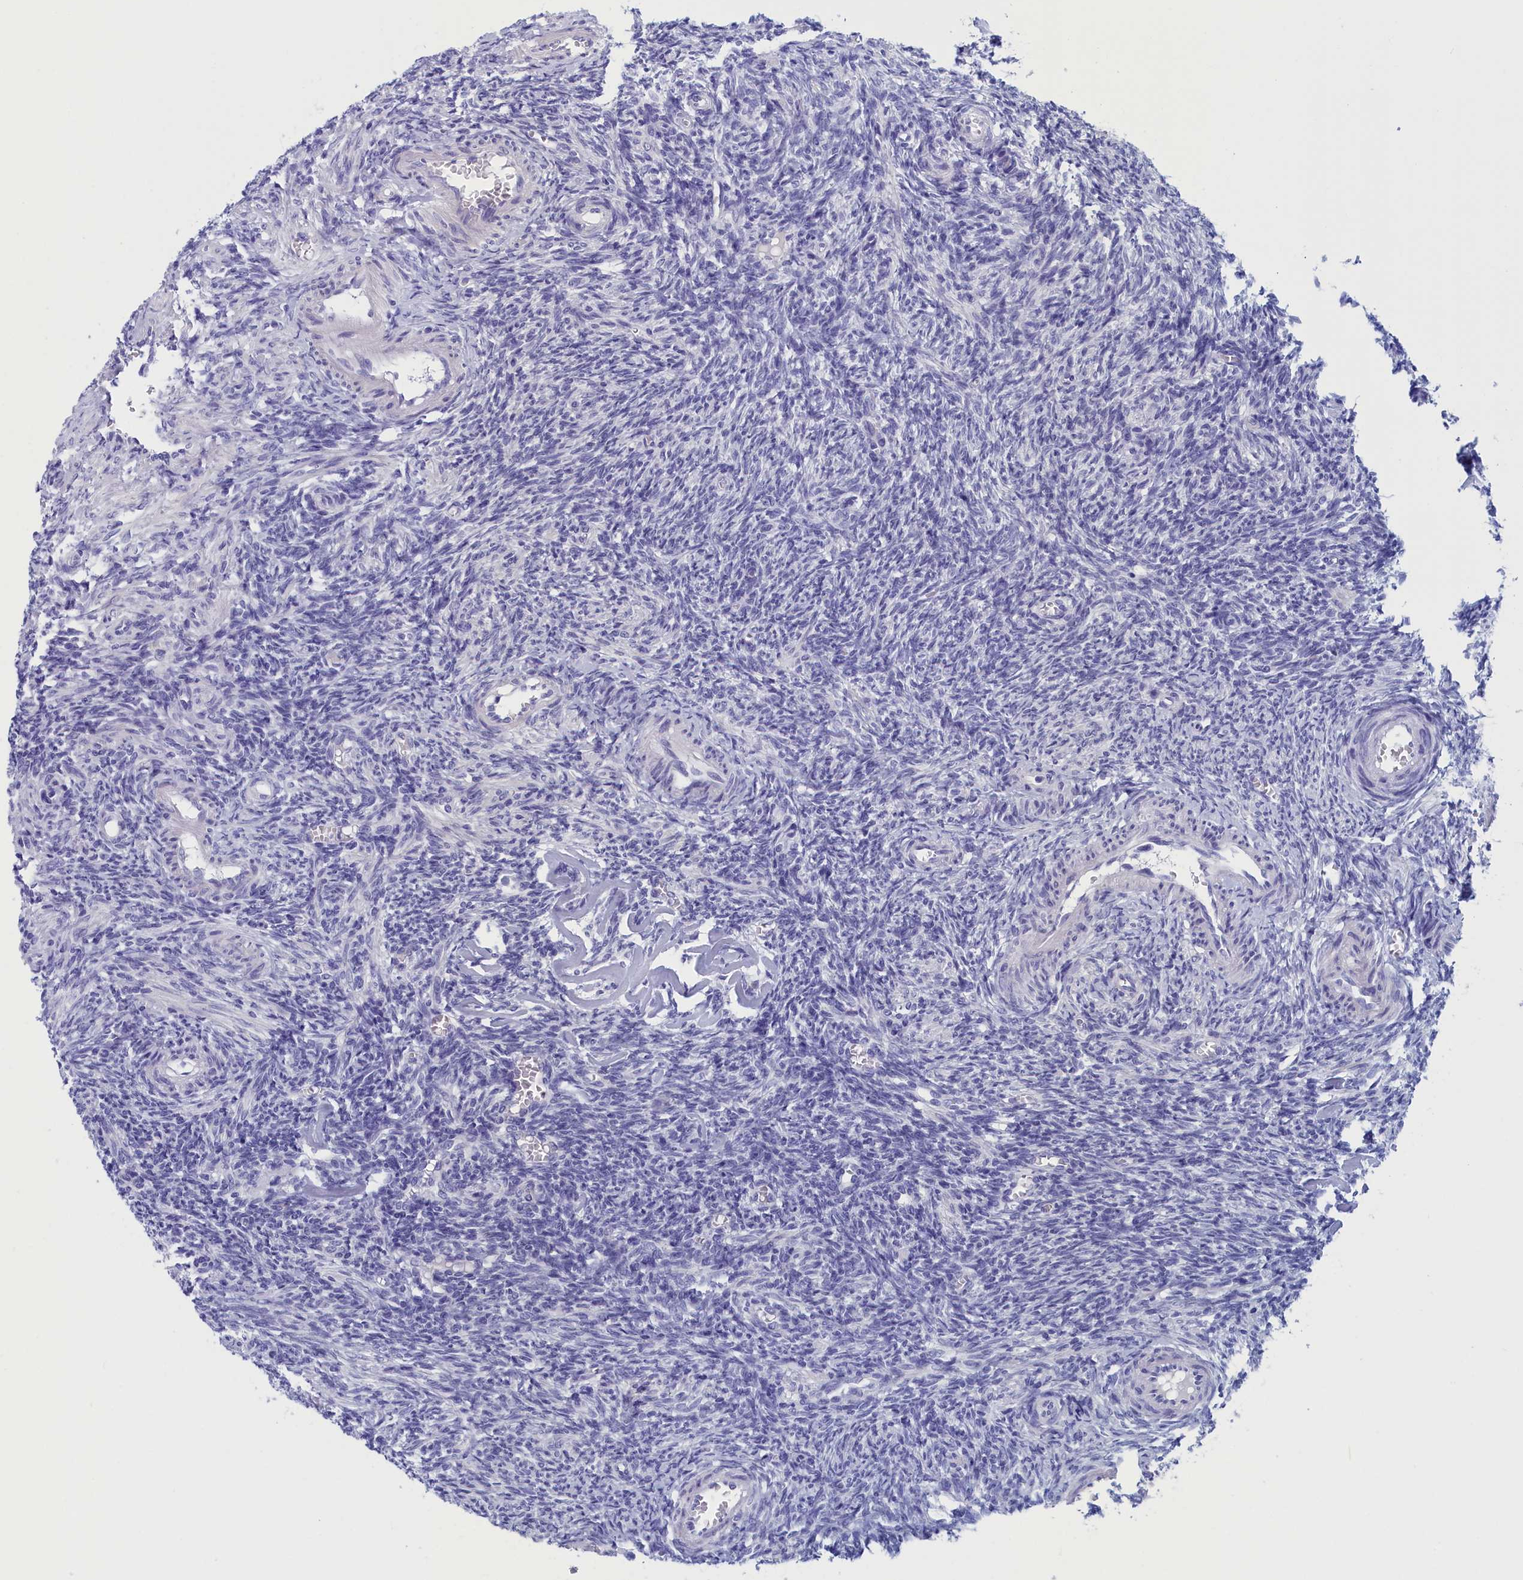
{"staining": {"intensity": "negative", "quantity": "none", "location": "none"}, "tissue": "ovary", "cell_type": "Follicle cells", "image_type": "normal", "snomed": [{"axis": "morphology", "description": "Normal tissue, NOS"}, {"axis": "topography", "description": "Ovary"}], "caption": "Immunohistochemical staining of unremarkable ovary displays no significant positivity in follicle cells. The staining is performed using DAB (3,3'-diaminobenzidine) brown chromogen with nuclei counter-stained in using hematoxylin.", "gene": "ANKRD2", "patient": {"sex": "female", "age": 27}}